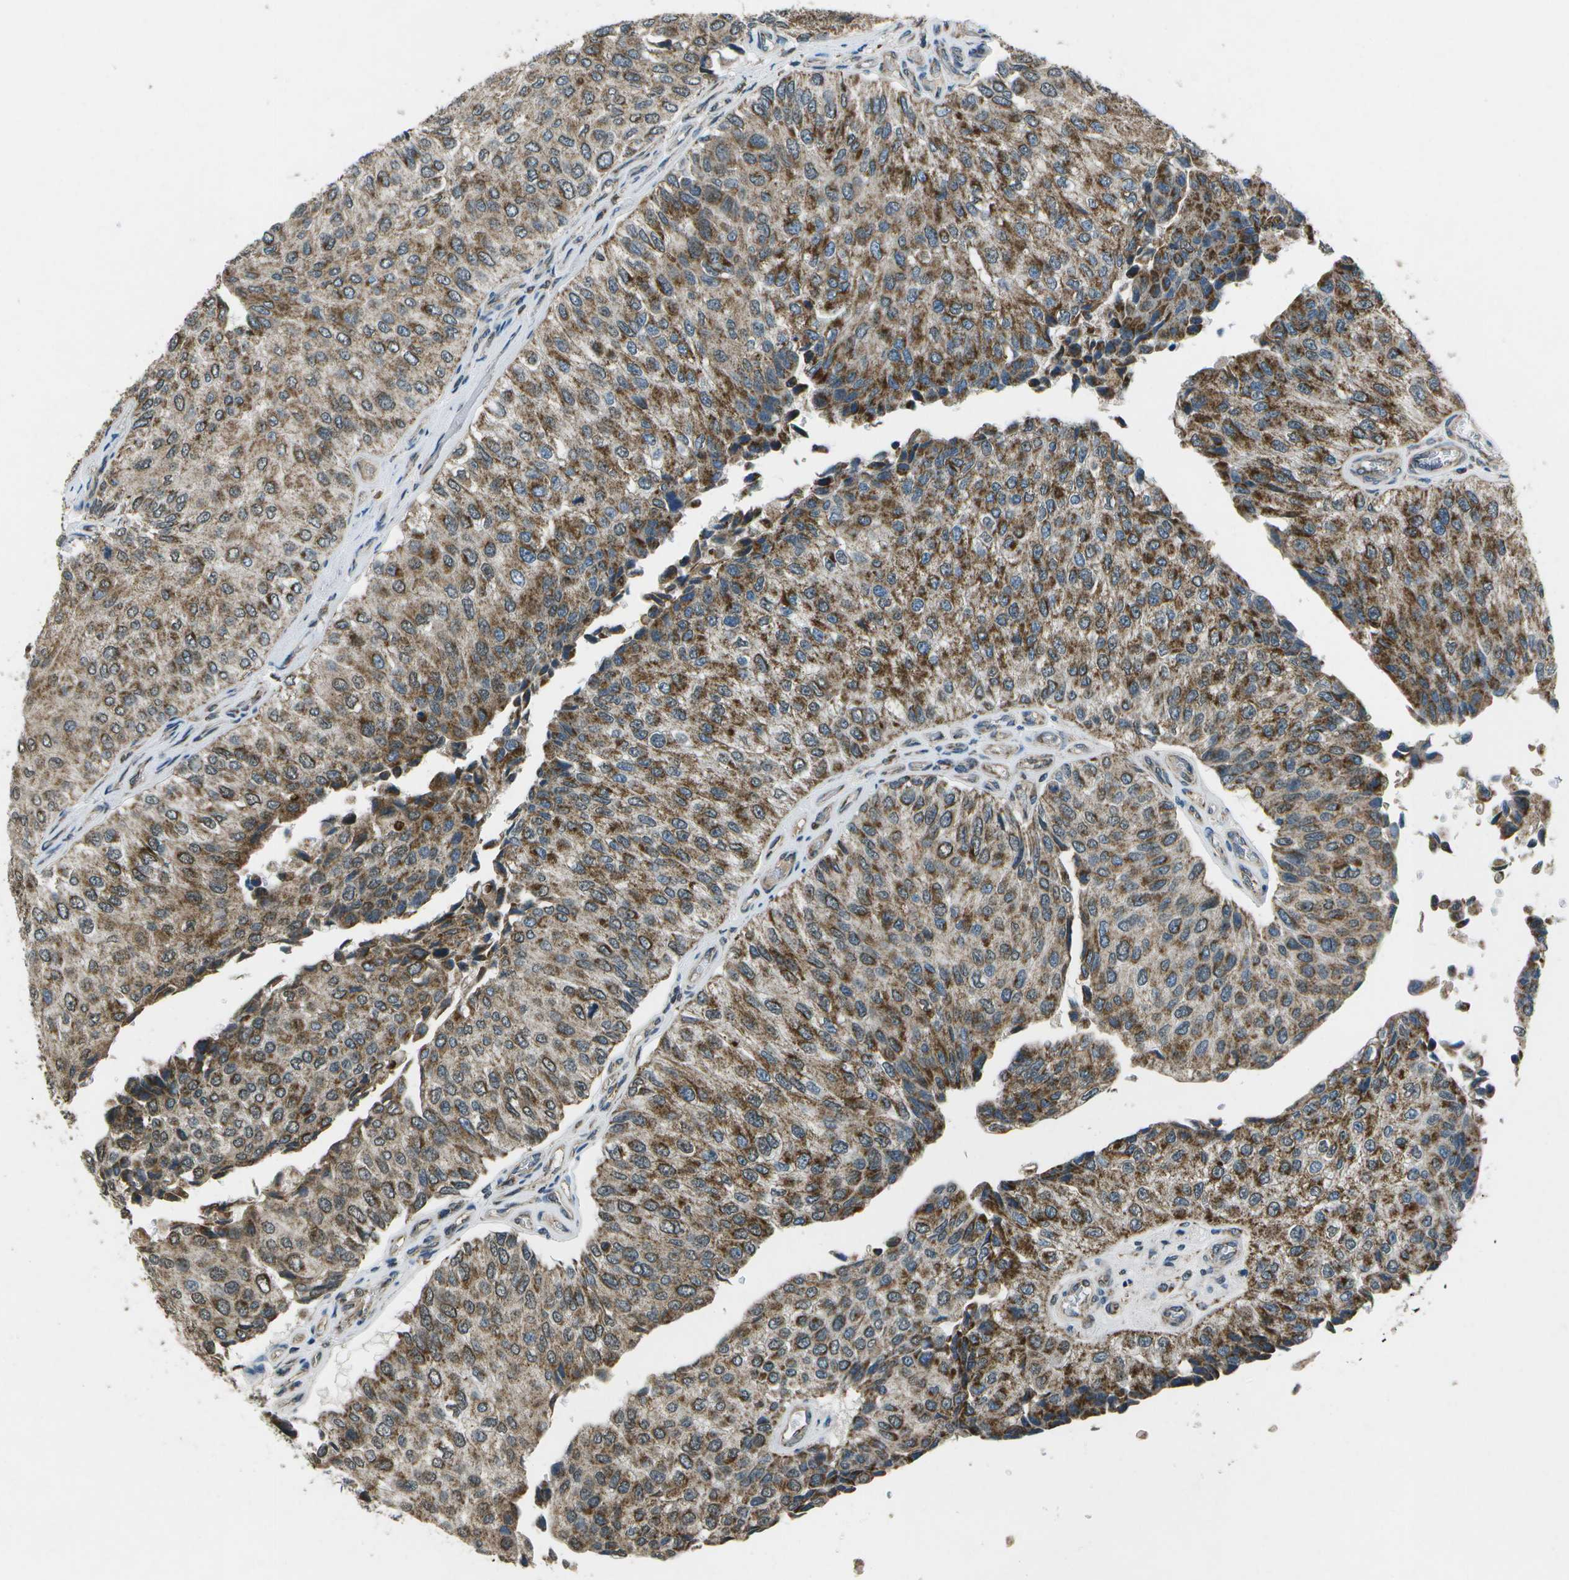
{"staining": {"intensity": "moderate", "quantity": ">75%", "location": "cytoplasmic/membranous"}, "tissue": "urothelial cancer", "cell_type": "Tumor cells", "image_type": "cancer", "snomed": [{"axis": "morphology", "description": "Urothelial carcinoma, High grade"}, {"axis": "topography", "description": "Kidney"}, {"axis": "topography", "description": "Urinary bladder"}], "caption": "DAB immunohistochemical staining of human urothelial cancer exhibits moderate cytoplasmic/membranous protein expression in approximately >75% of tumor cells. The protein is stained brown, and the nuclei are stained in blue (DAB (3,3'-diaminobenzidine) IHC with brightfield microscopy, high magnification).", "gene": "EIF2AK1", "patient": {"sex": "male", "age": 77}}